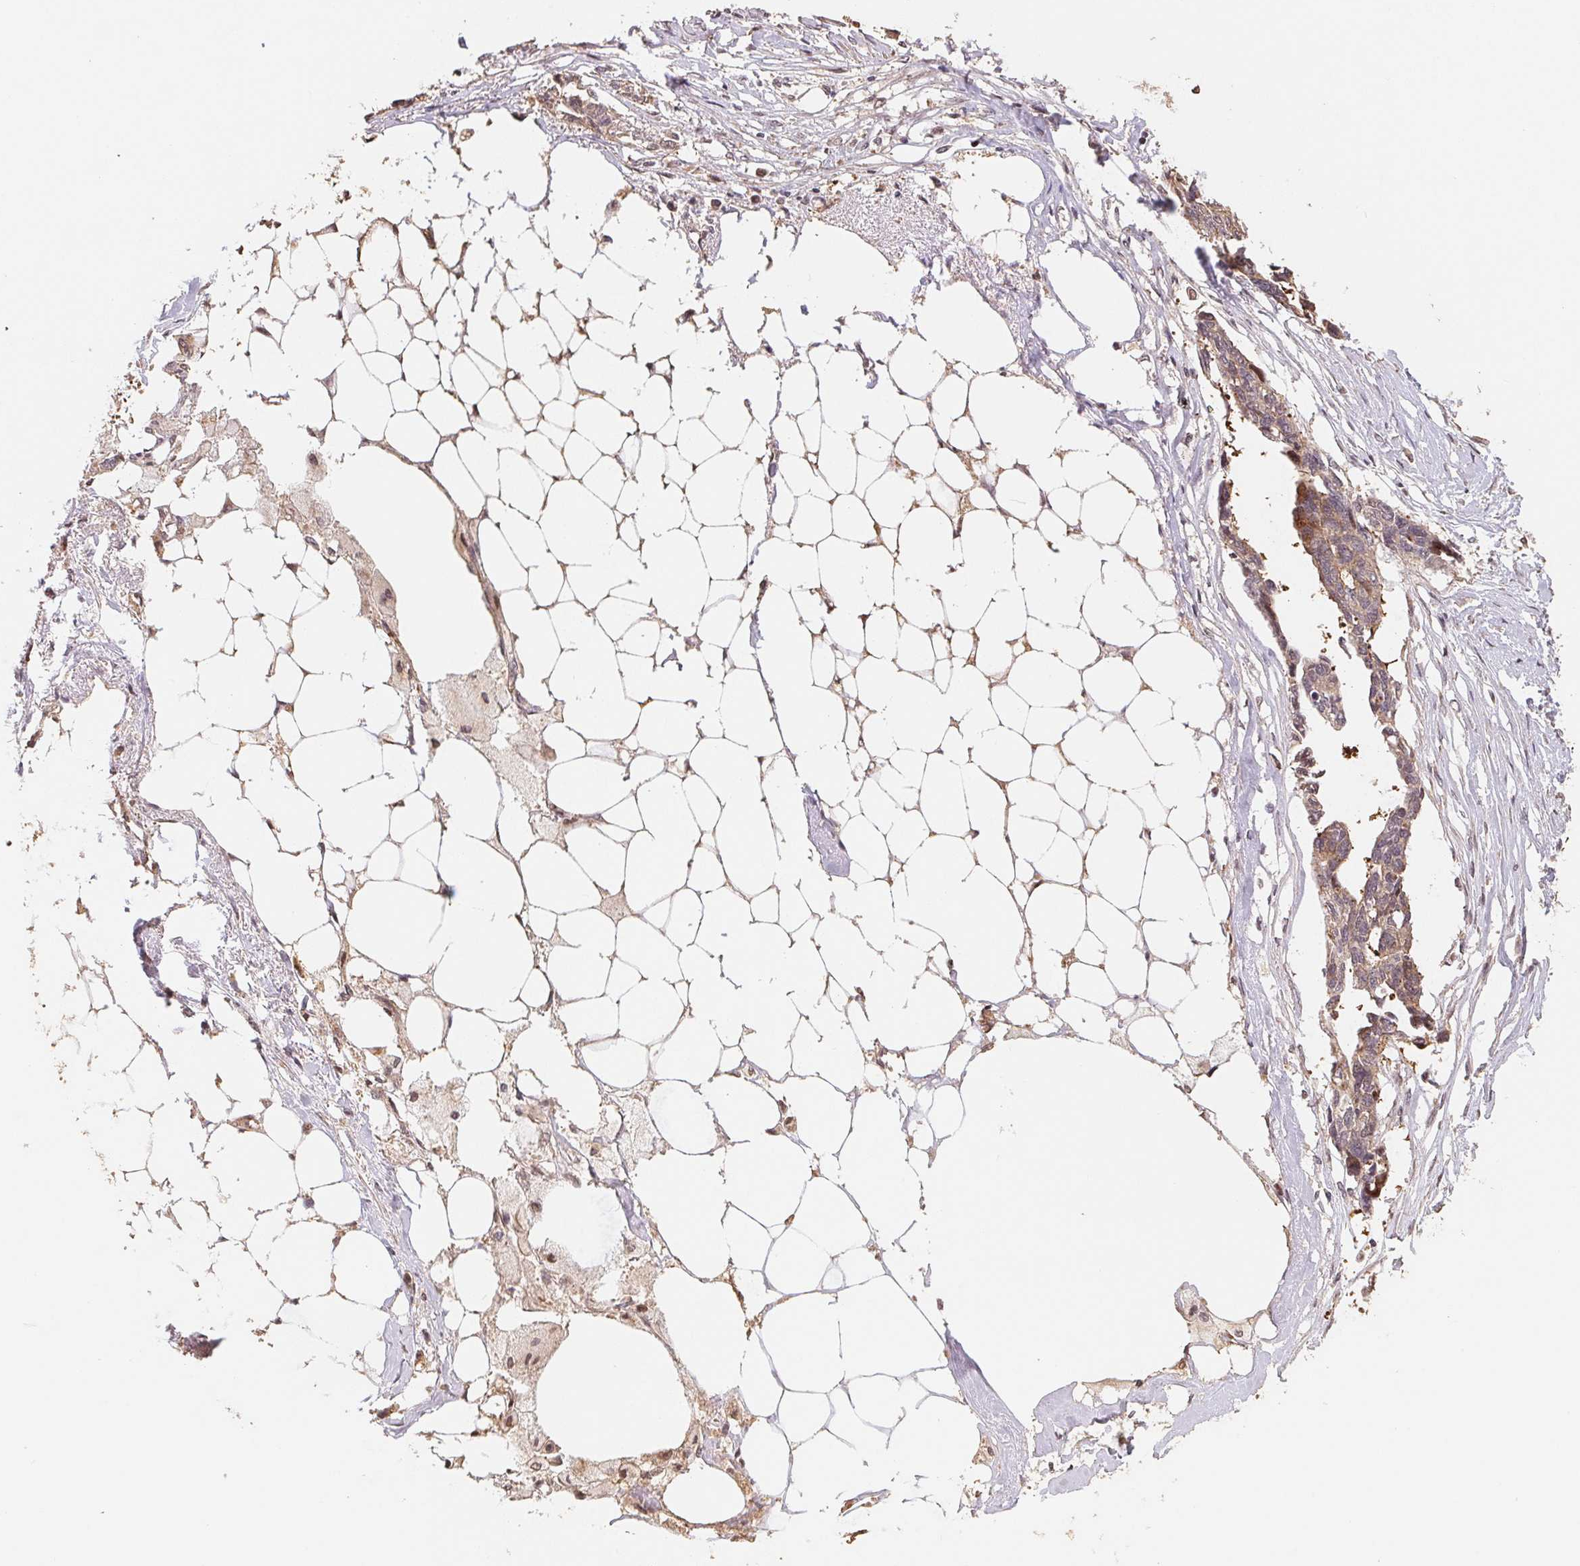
{"staining": {"intensity": "weak", "quantity": "<25%", "location": "cytoplasmic/membranous"}, "tissue": "ovarian cancer", "cell_type": "Tumor cells", "image_type": "cancer", "snomed": [{"axis": "morphology", "description": "Cystadenocarcinoma, serous, NOS"}, {"axis": "topography", "description": "Ovary"}], "caption": "Human ovarian cancer stained for a protein using immunohistochemistry (IHC) exhibits no positivity in tumor cells.", "gene": "TMEM222", "patient": {"sex": "female", "age": 69}}